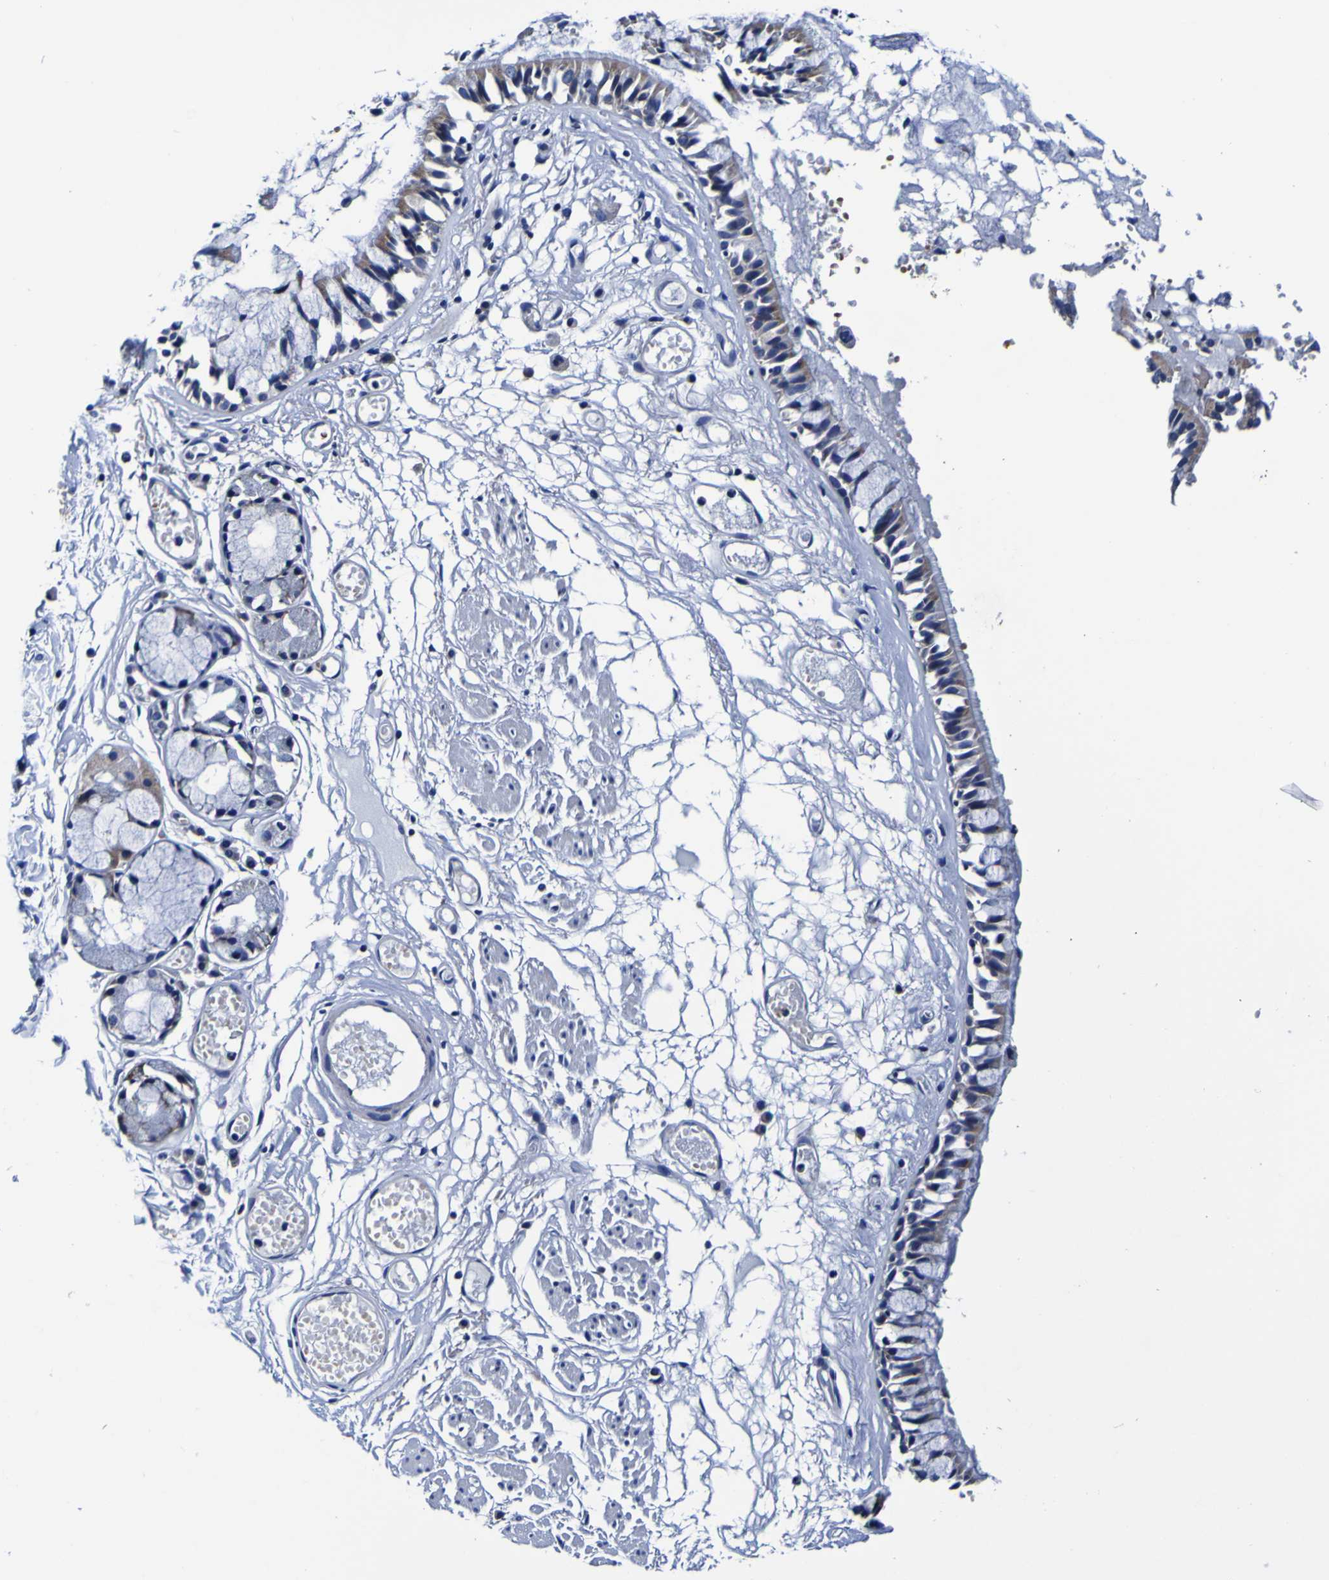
{"staining": {"intensity": "moderate", "quantity": ">75%", "location": "cytoplasmic/membranous"}, "tissue": "bronchus", "cell_type": "Respiratory epithelial cells", "image_type": "normal", "snomed": [{"axis": "morphology", "description": "Normal tissue, NOS"}, {"axis": "morphology", "description": "Inflammation, NOS"}, {"axis": "topography", "description": "Cartilage tissue"}, {"axis": "topography", "description": "Lung"}], "caption": "Protein staining of unremarkable bronchus demonstrates moderate cytoplasmic/membranous staining in approximately >75% of respiratory epithelial cells.", "gene": "PDLIM4", "patient": {"sex": "male", "age": 71}}